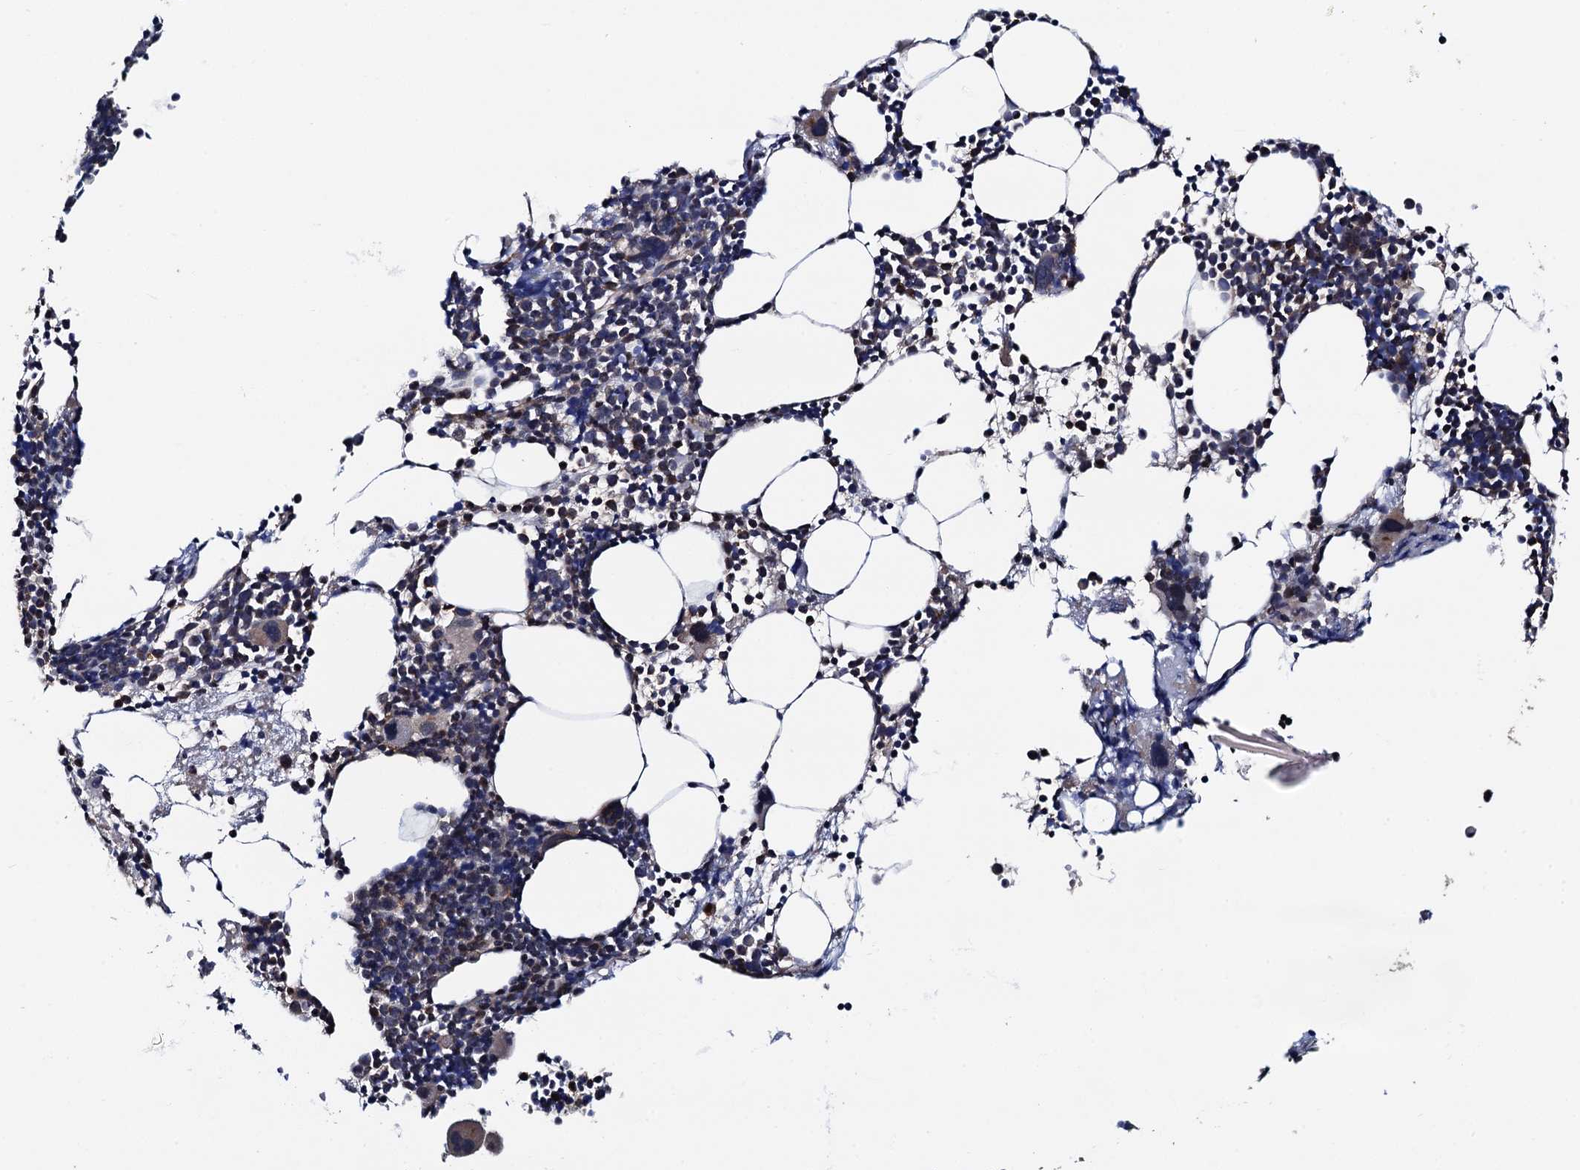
{"staining": {"intensity": "moderate", "quantity": "<25%", "location": "cytoplasmic/membranous"}, "tissue": "bone marrow", "cell_type": "Hematopoietic cells", "image_type": "normal", "snomed": [{"axis": "morphology", "description": "Normal tissue, NOS"}, {"axis": "topography", "description": "Bone marrow"}], "caption": "Immunohistochemistry (IHC) (DAB (3,3'-diaminobenzidine)) staining of benign human bone marrow demonstrates moderate cytoplasmic/membranous protein positivity in approximately <25% of hematopoietic cells. (Stains: DAB (3,3'-diaminobenzidine) in brown, nuclei in blue, Microscopy: brightfield microscopy at high magnification).", "gene": "PTCD3", "patient": {"sex": "female", "age": 52}}